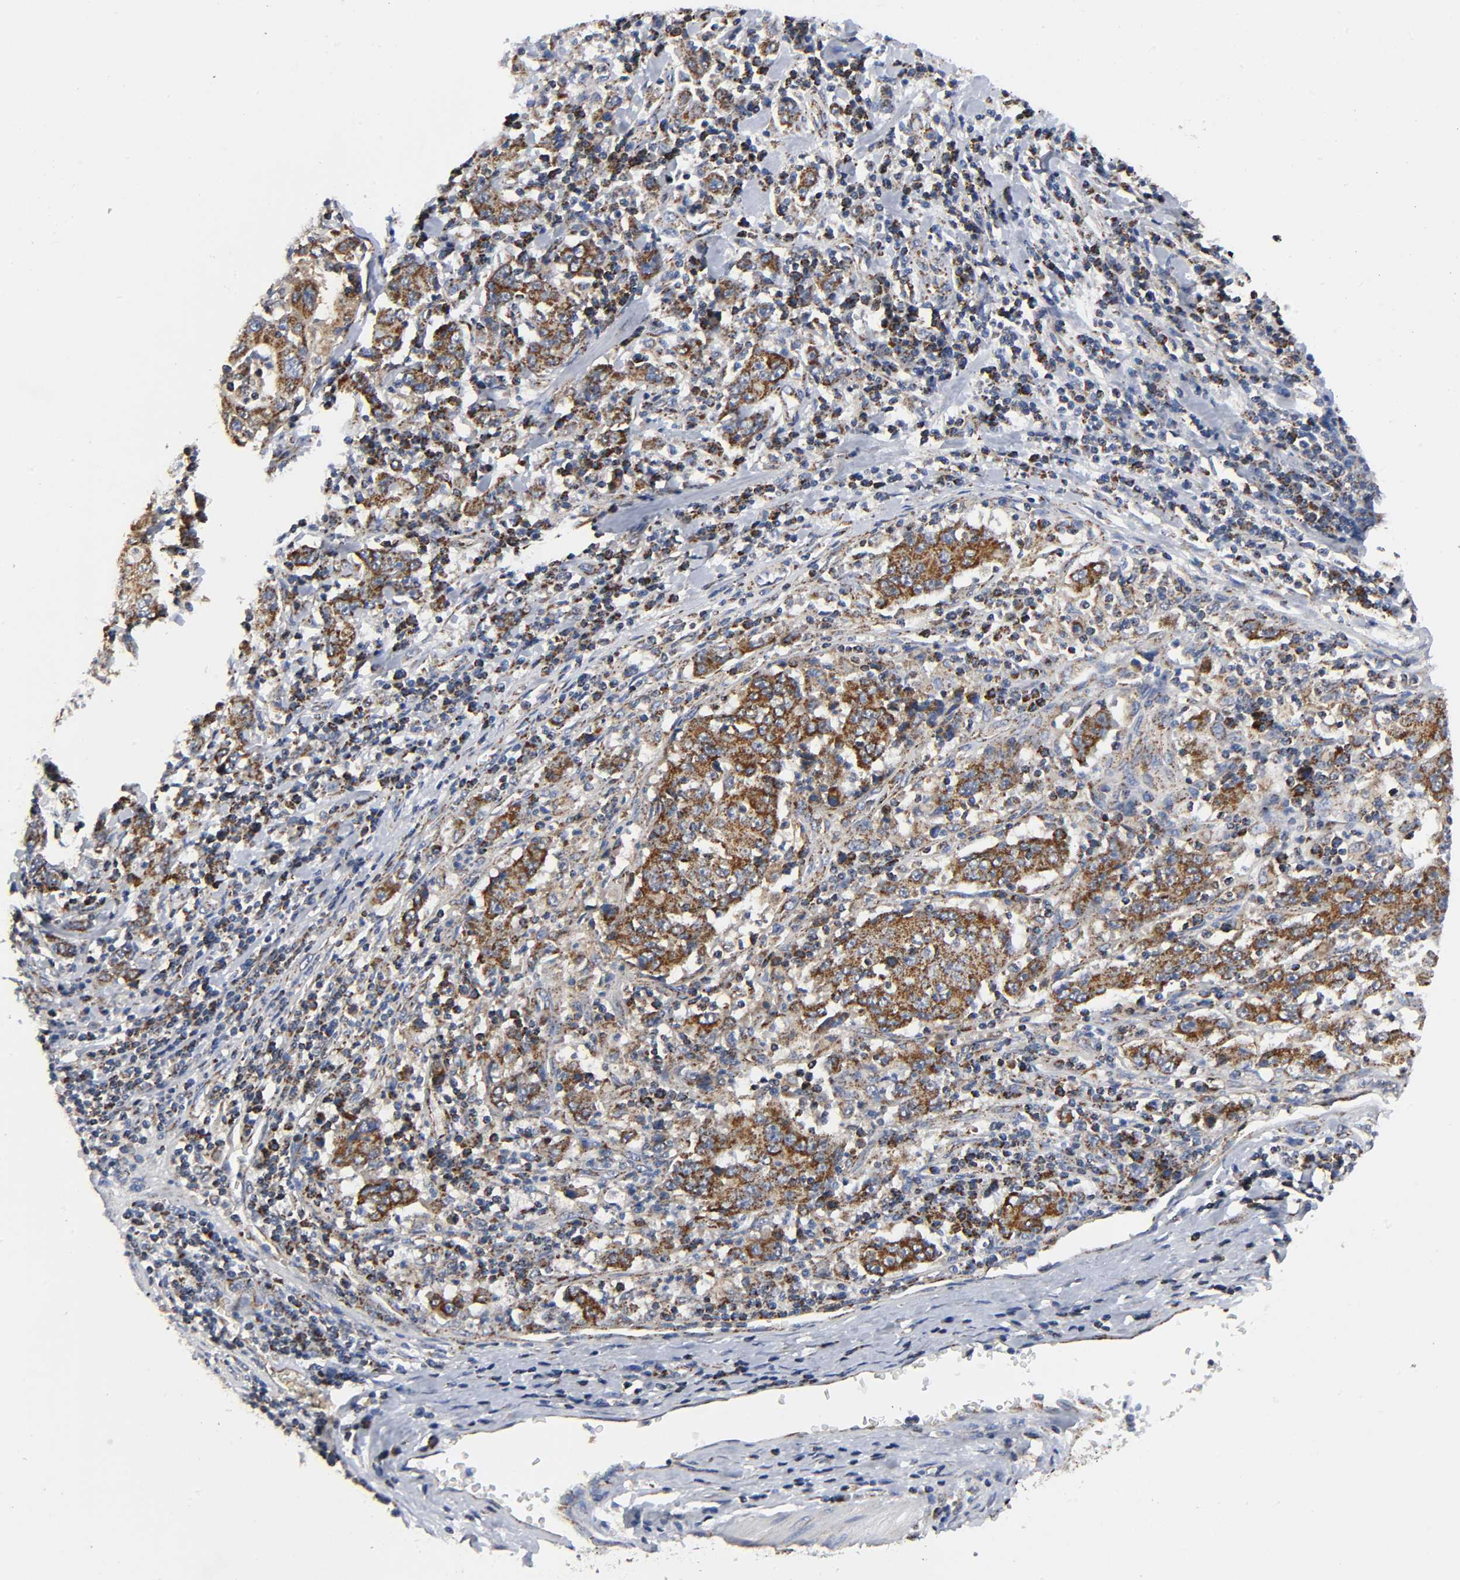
{"staining": {"intensity": "strong", "quantity": ">75%", "location": "cytoplasmic/membranous"}, "tissue": "stomach cancer", "cell_type": "Tumor cells", "image_type": "cancer", "snomed": [{"axis": "morphology", "description": "Normal tissue, NOS"}, {"axis": "morphology", "description": "Adenocarcinoma, NOS"}, {"axis": "topography", "description": "Stomach, upper"}, {"axis": "topography", "description": "Stomach"}], "caption": "Immunohistochemistry (IHC) staining of adenocarcinoma (stomach), which demonstrates high levels of strong cytoplasmic/membranous staining in about >75% of tumor cells indicating strong cytoplasmic/membranous protein positivity. The staining was performed using DAB (3,3'-diaminobenzidine) (brown) for protein detection and nuclei were counterstained in hematoxylin (blue).", "gene": "AOPEP", "patient": {"sex": "male", "age": 59}}